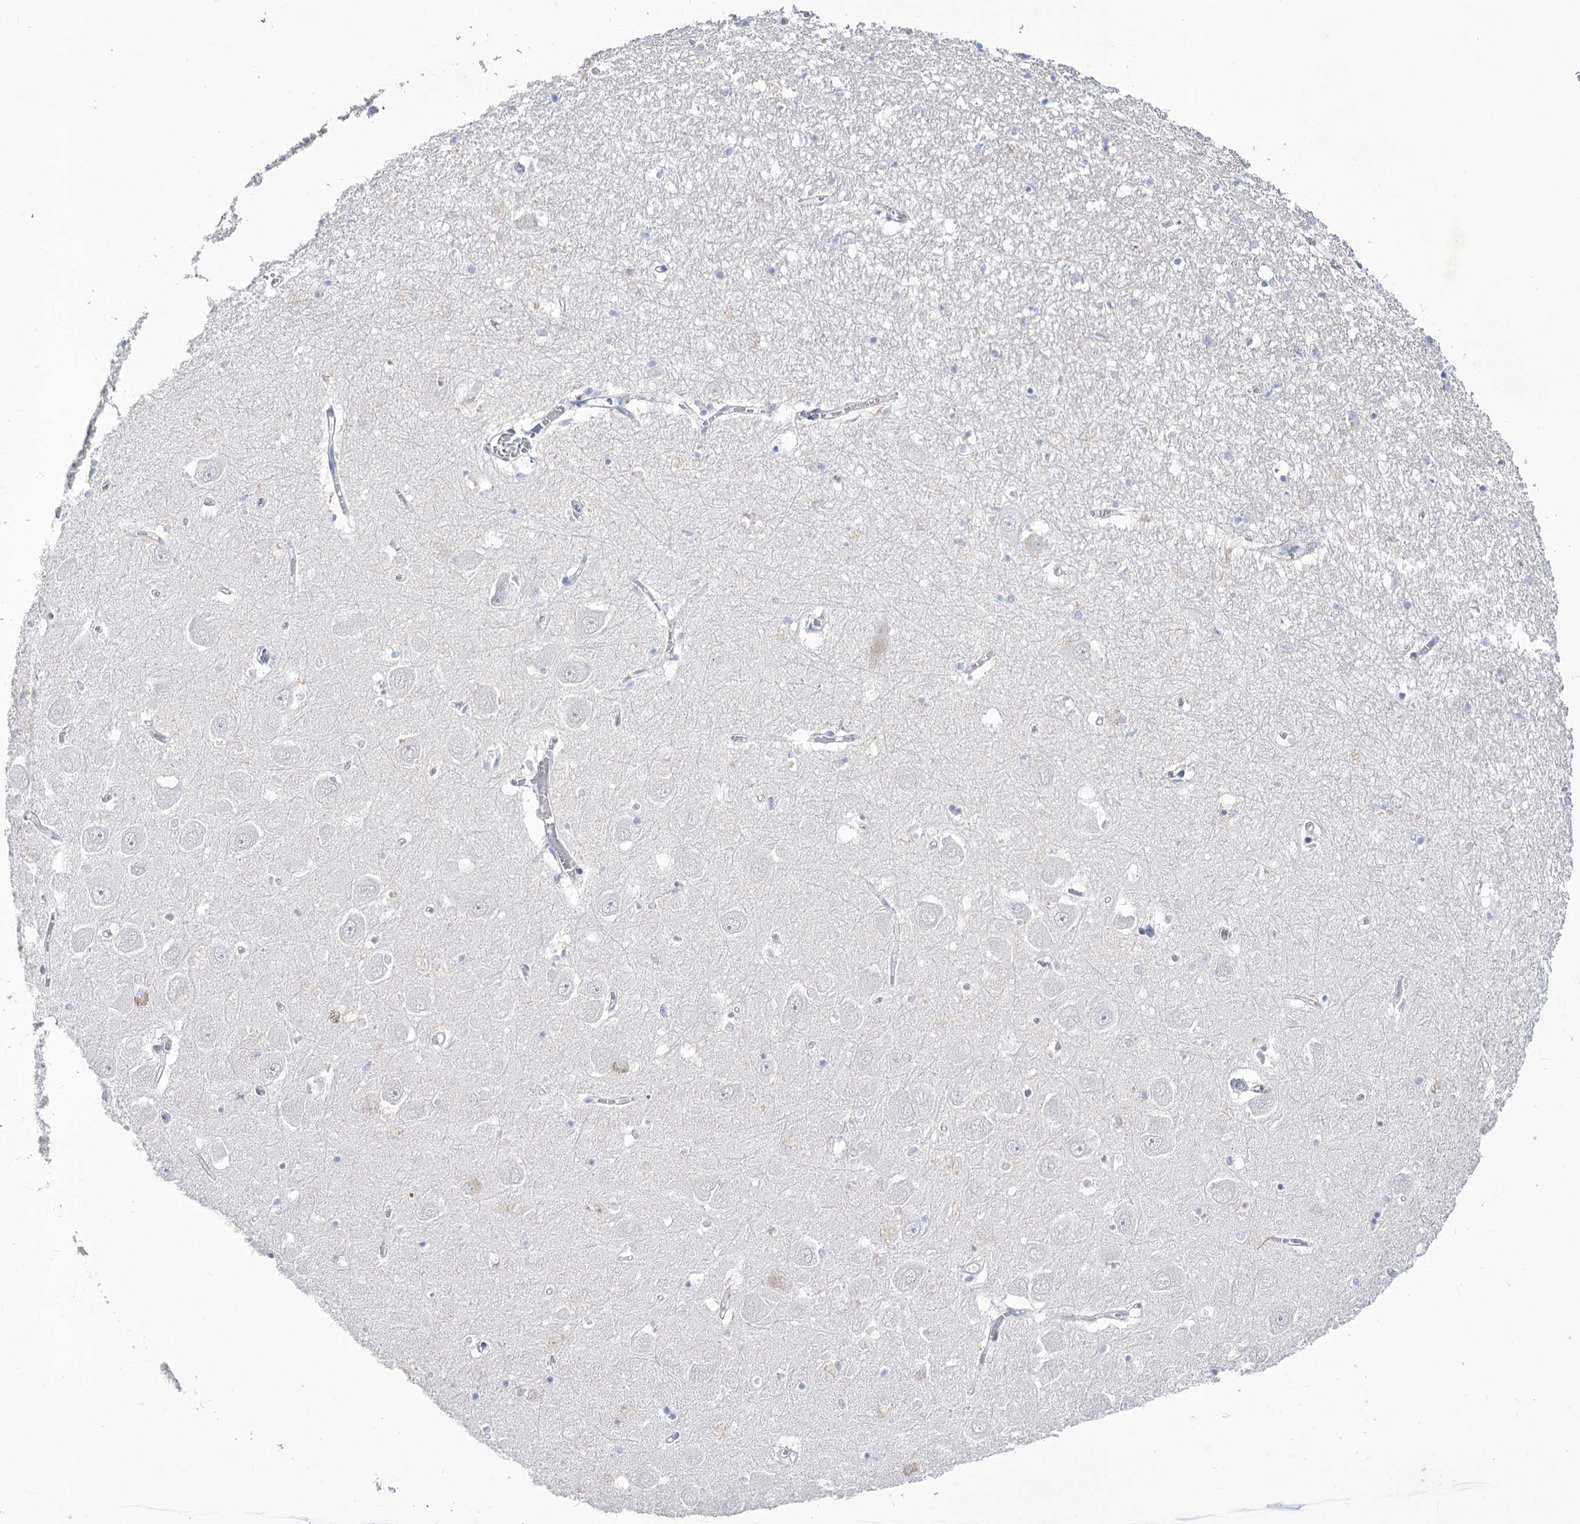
{"staining": {"intensity": "negative", "quantity": "none", "location": "none"}, "tissue": "hippocampus", "cell_type": "Glial cells", "image_type": "normal", "snomed": [{"axis": "morphology", "description": "Normal tissue, NOS"}, {"axis": "topography", "description": "Hippocampus"}], "caption": "IHC photomicrograph of benign hippocampus: human hippocampus stained with DAB demonstrates no significant protein expression in glial cells.", "gene": "BEND7", "patient": {"sex": "male", "age": 70}}